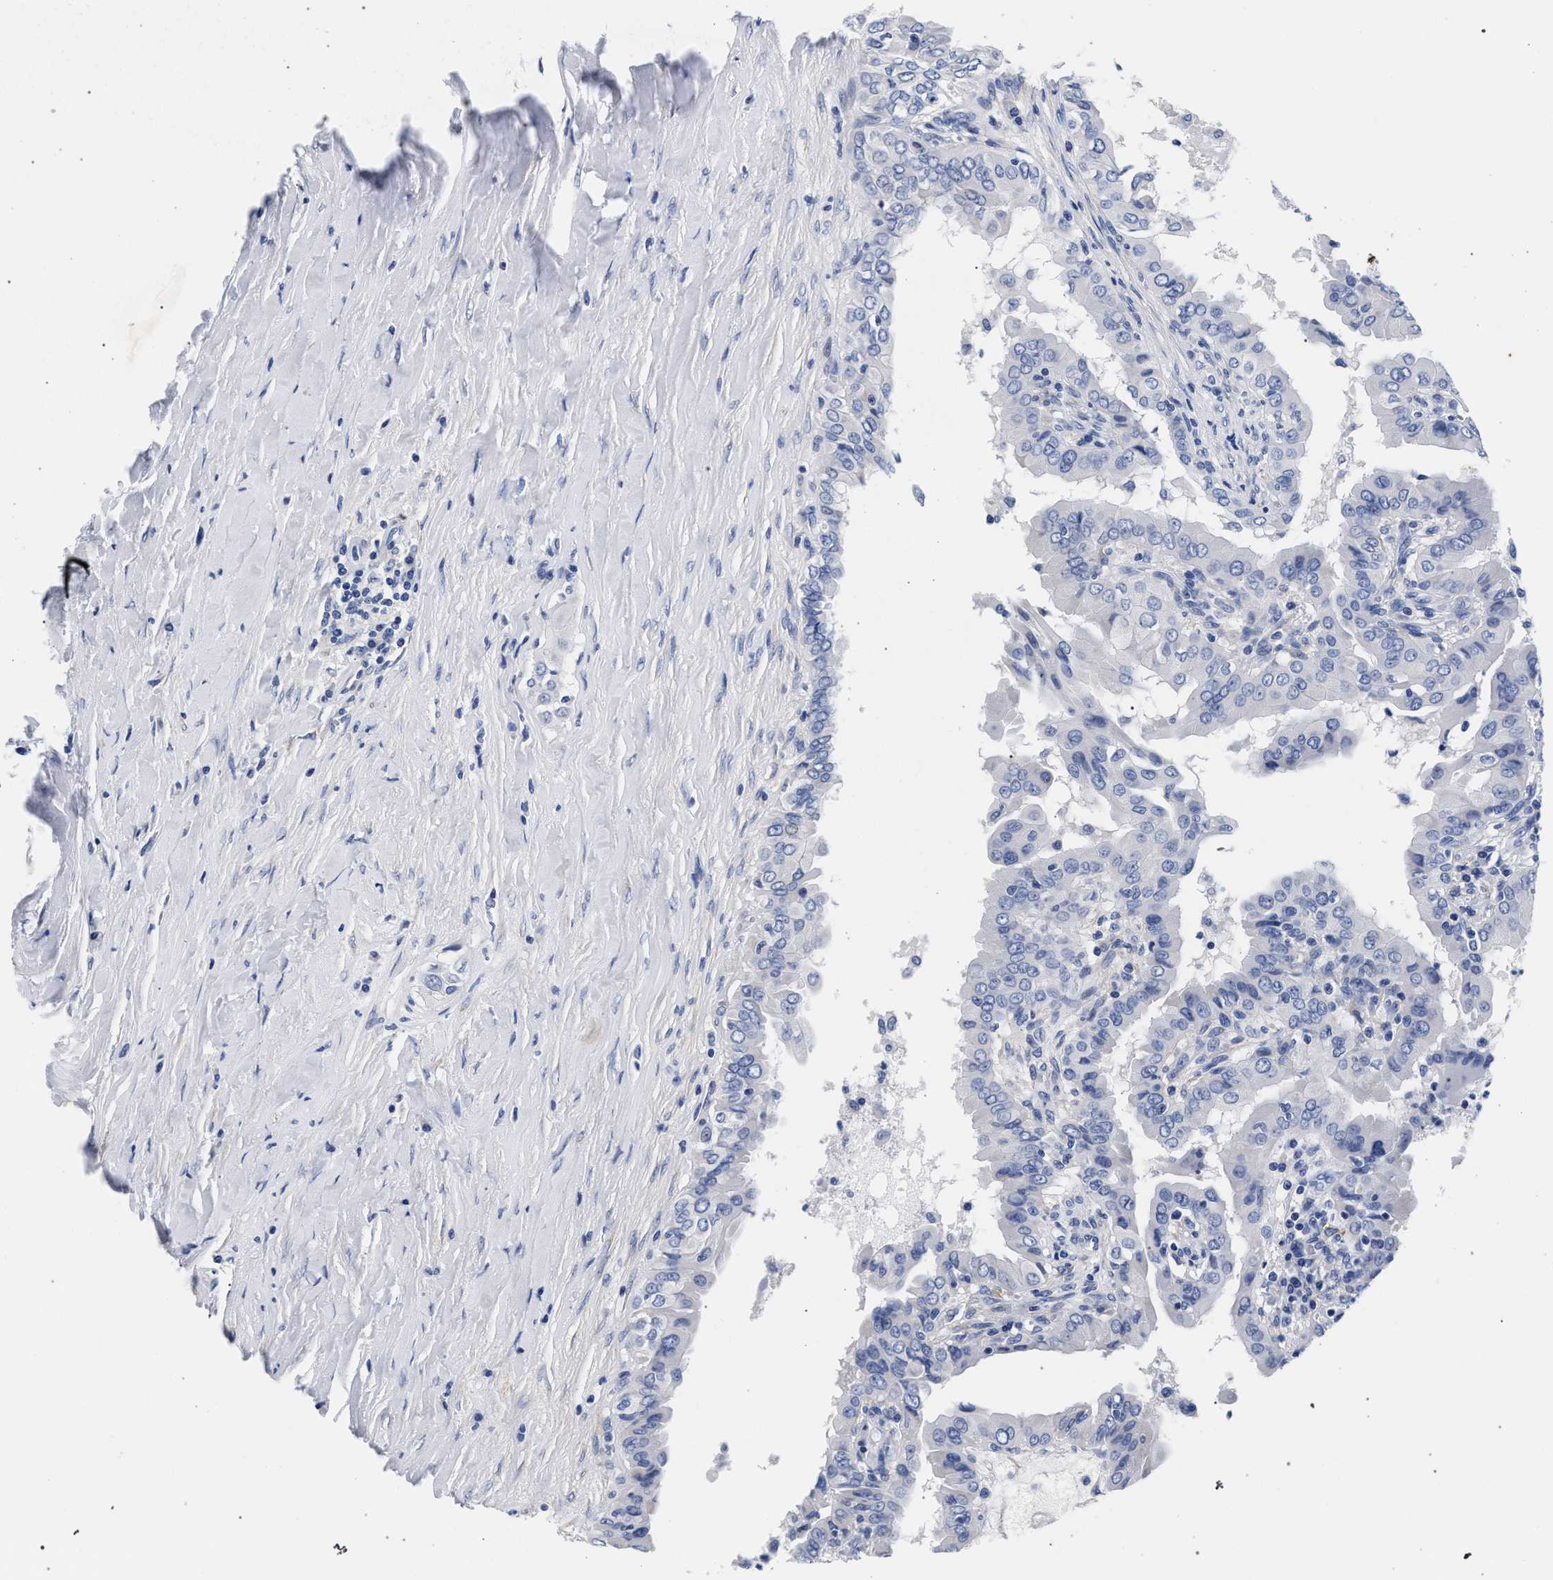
{"staining": {"intensity": "negative", "quantity": "none", "location": "none"}, "tissue": "thyroid cancer", "cell_type": "Tumor cells", "image_type": "cancer", "snomed": [{"axis": "morphology", "description": "Papillary adenocarcinoma, NOS"}, {"axis": "topography", "description": "Thyroid gland"}], "caption": "A photomicrograph of human thyroid cancer is negative for staining in tumor cells.", "gene": "AKAP4", "patient": {"sex": "male", "age": 33}}